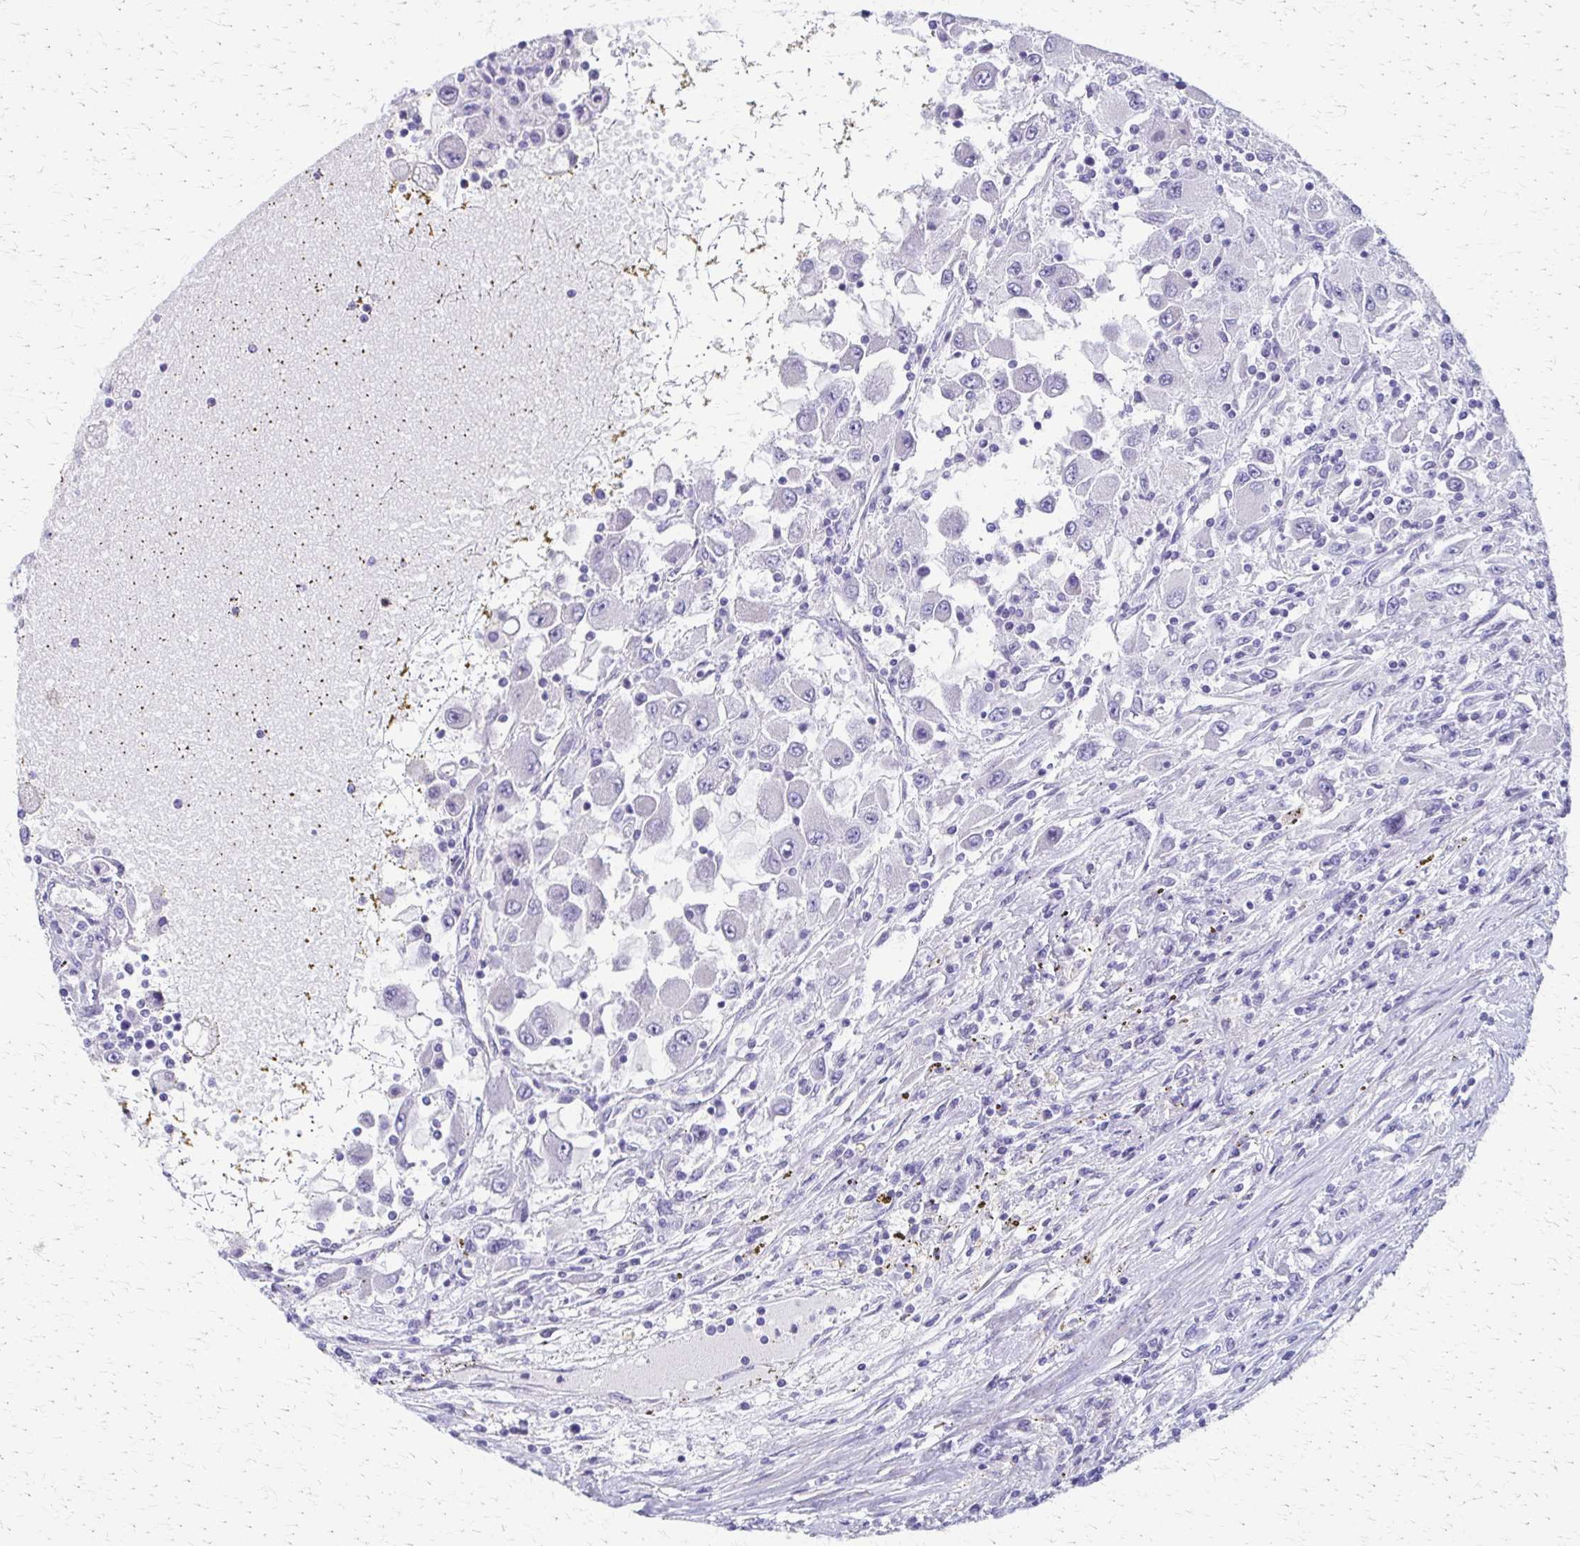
{"staining": {"intensity": "negative", "quantity": "none", "location": "none"}, "tissue": "renal cancer", "cell_type": "Tumor cells", "image_type": "cancer", "snomed": [{"axis": "morphology", "description": "Adenocarcinoma, NOS"}, {"axis": "topography", "description": "Kidney"}], "caption": "Human renal cancer (adenocarcinoma) stained for a protein using immunohistochemistry (IHC) demonstrates no expression in tumor cells.", "gene": "ZSCAN5B", "patient": {"sex": "female", "age": 67}}